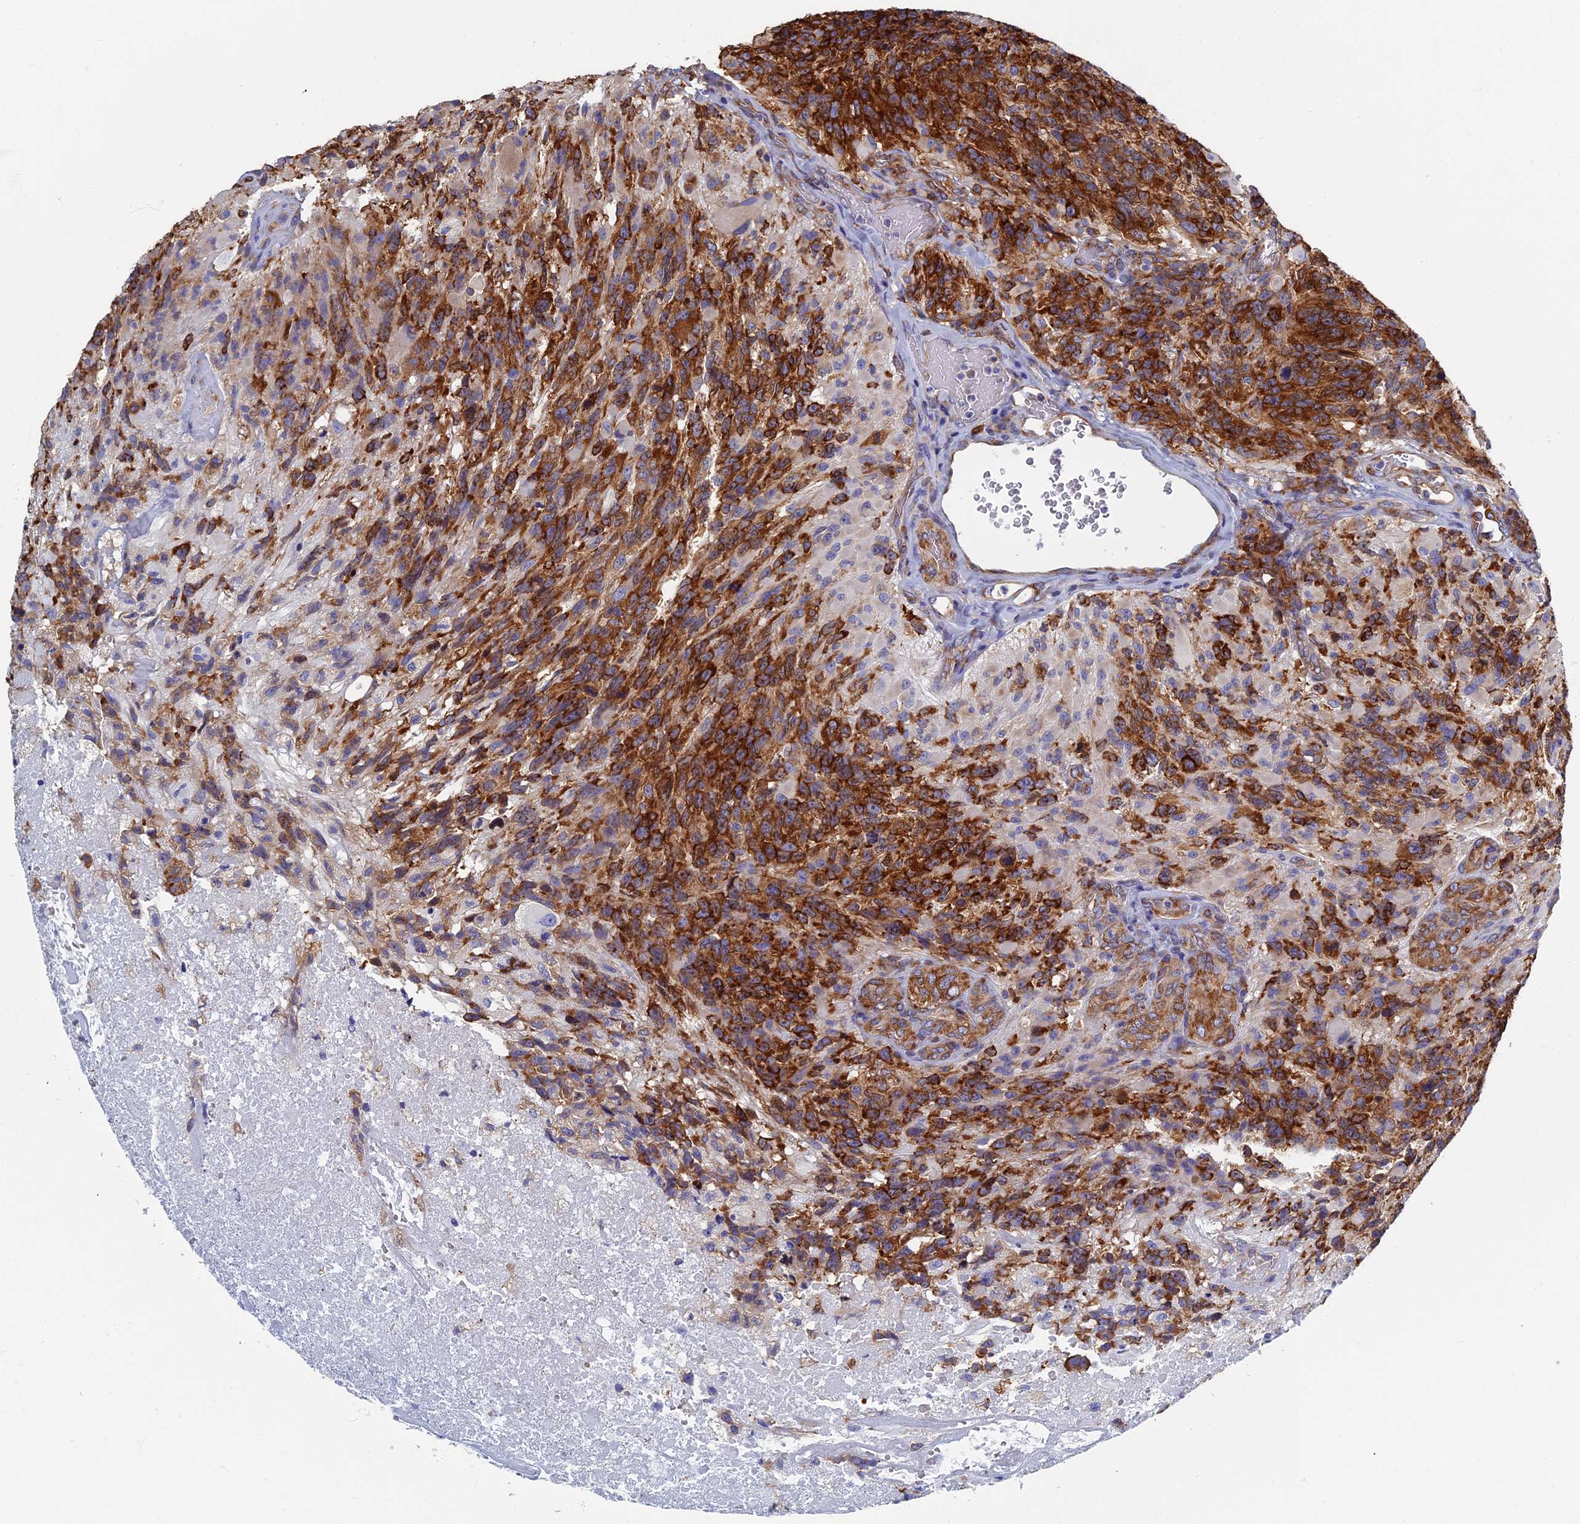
{"staining": {"intensity": "strong", "quantity": ">75%", "location": "cytoplasmic/membranous"}, "tissue": "glioma", "cell_type": "Tumor cells", "image_type": "cancer", "snomed": [{"axis": "morphology", "description": "Glioma, malignant, High grade"}, {"axis": "topography", "description": "Brain"}], "caption": "Brown immunohistochemical staining in glioma exhibits strong cytoplasmic/membranous staining in approximately >75% of tumor cells.", "gene": "YBX1", "patient": {"sex": "male", "age": 76}}